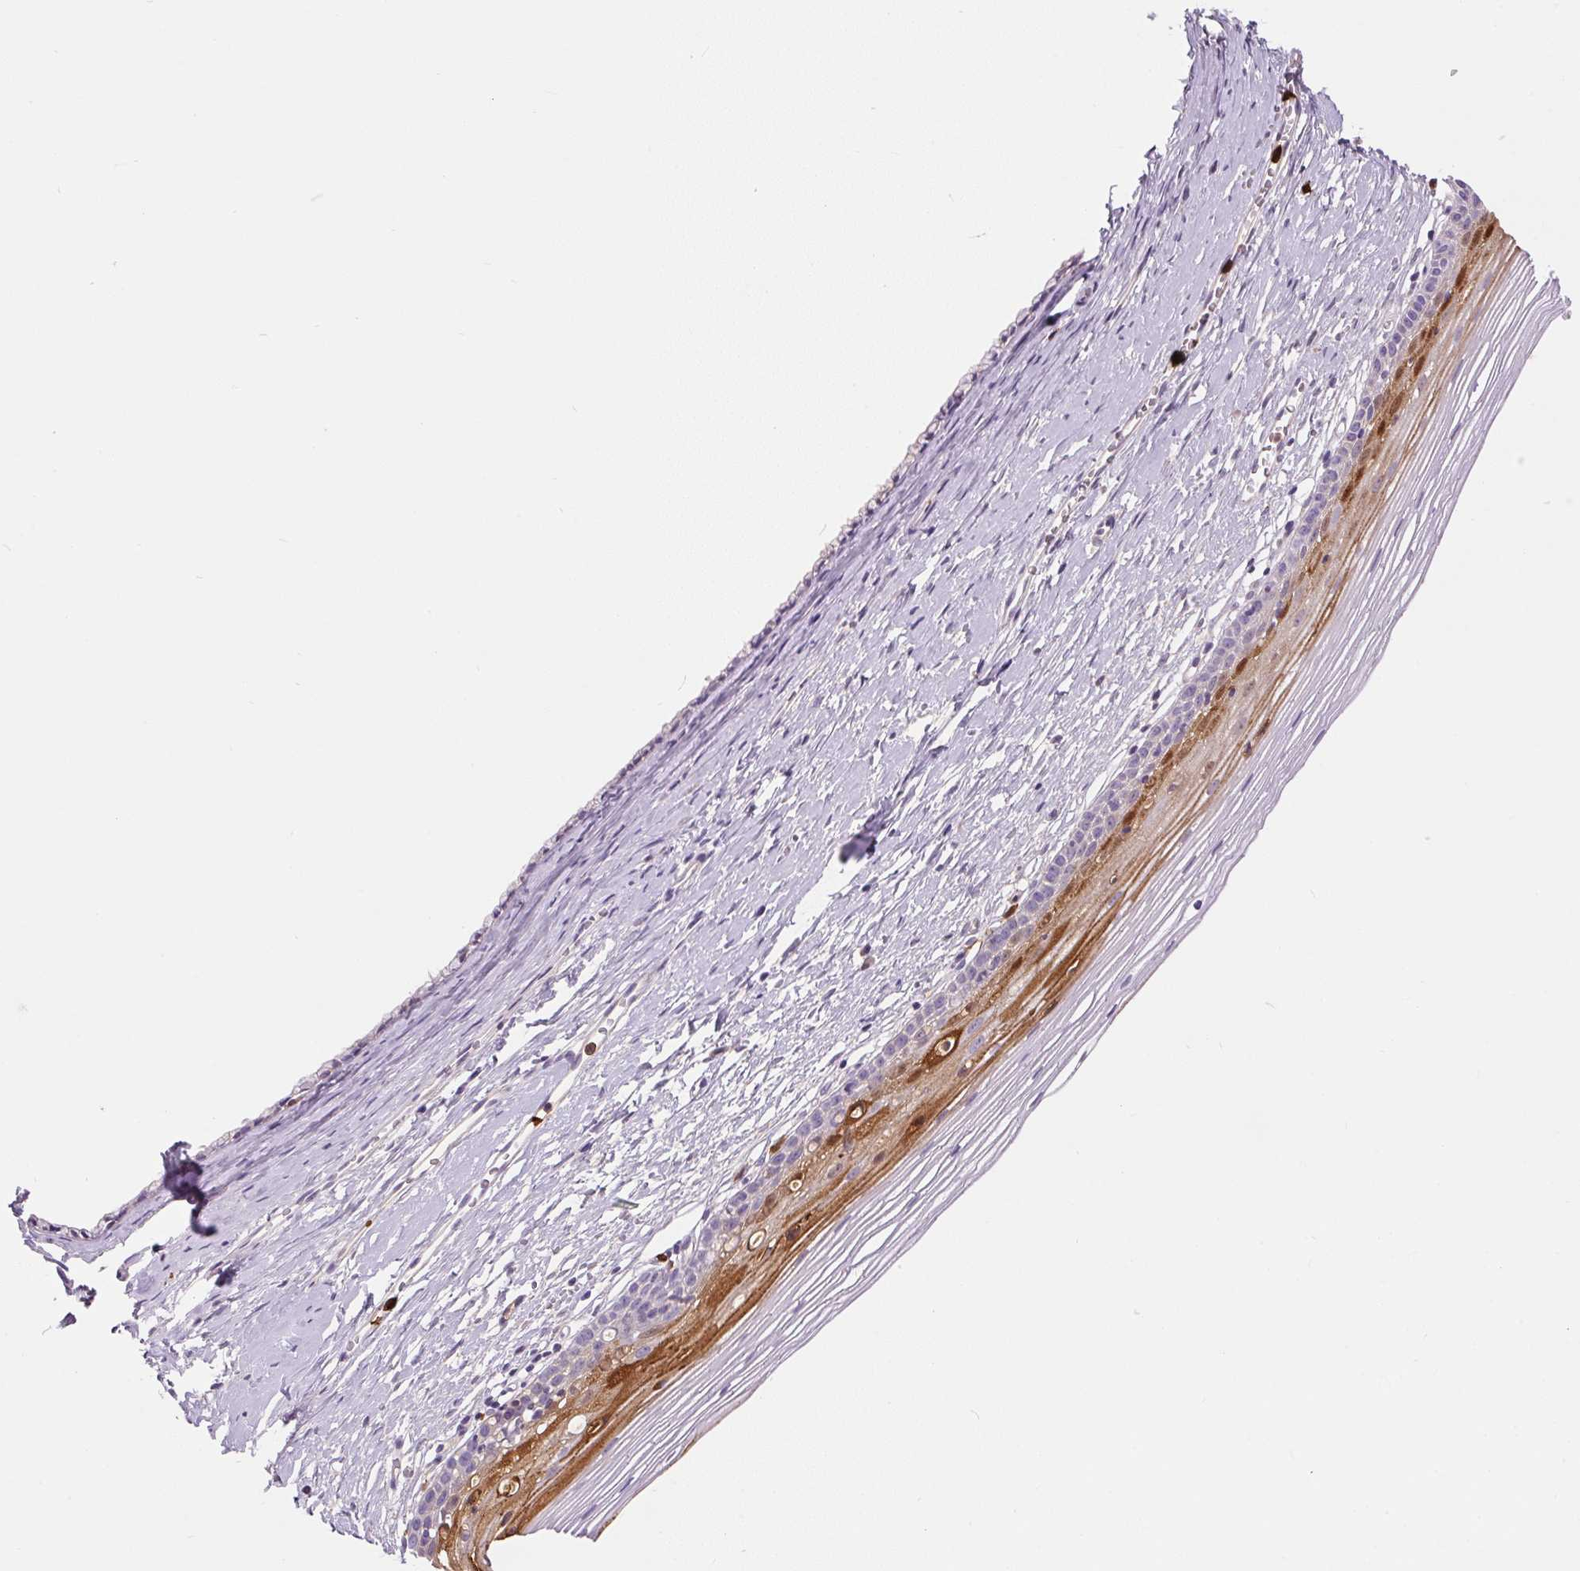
{"staining": {"intensity": "negative", "quantity": "none", "location": "none"}, "tissue": "cervix", "cell_type": "Glandular cells", "image_type": "normal", "snomed": [{"axis": "morphology", "description": "Normal tissue, NOS"}, {"axis": "topography", "description": "Cervix"}], "caption": "Immunohistochemistry micrograph of benign cervix: cervix stained with DAB (3,3'-diaminobenzidine) exhibits no significant protein staining in glandular cells.", "gene": "ORM1", "patient": {"sex": "female", "age": 40}}